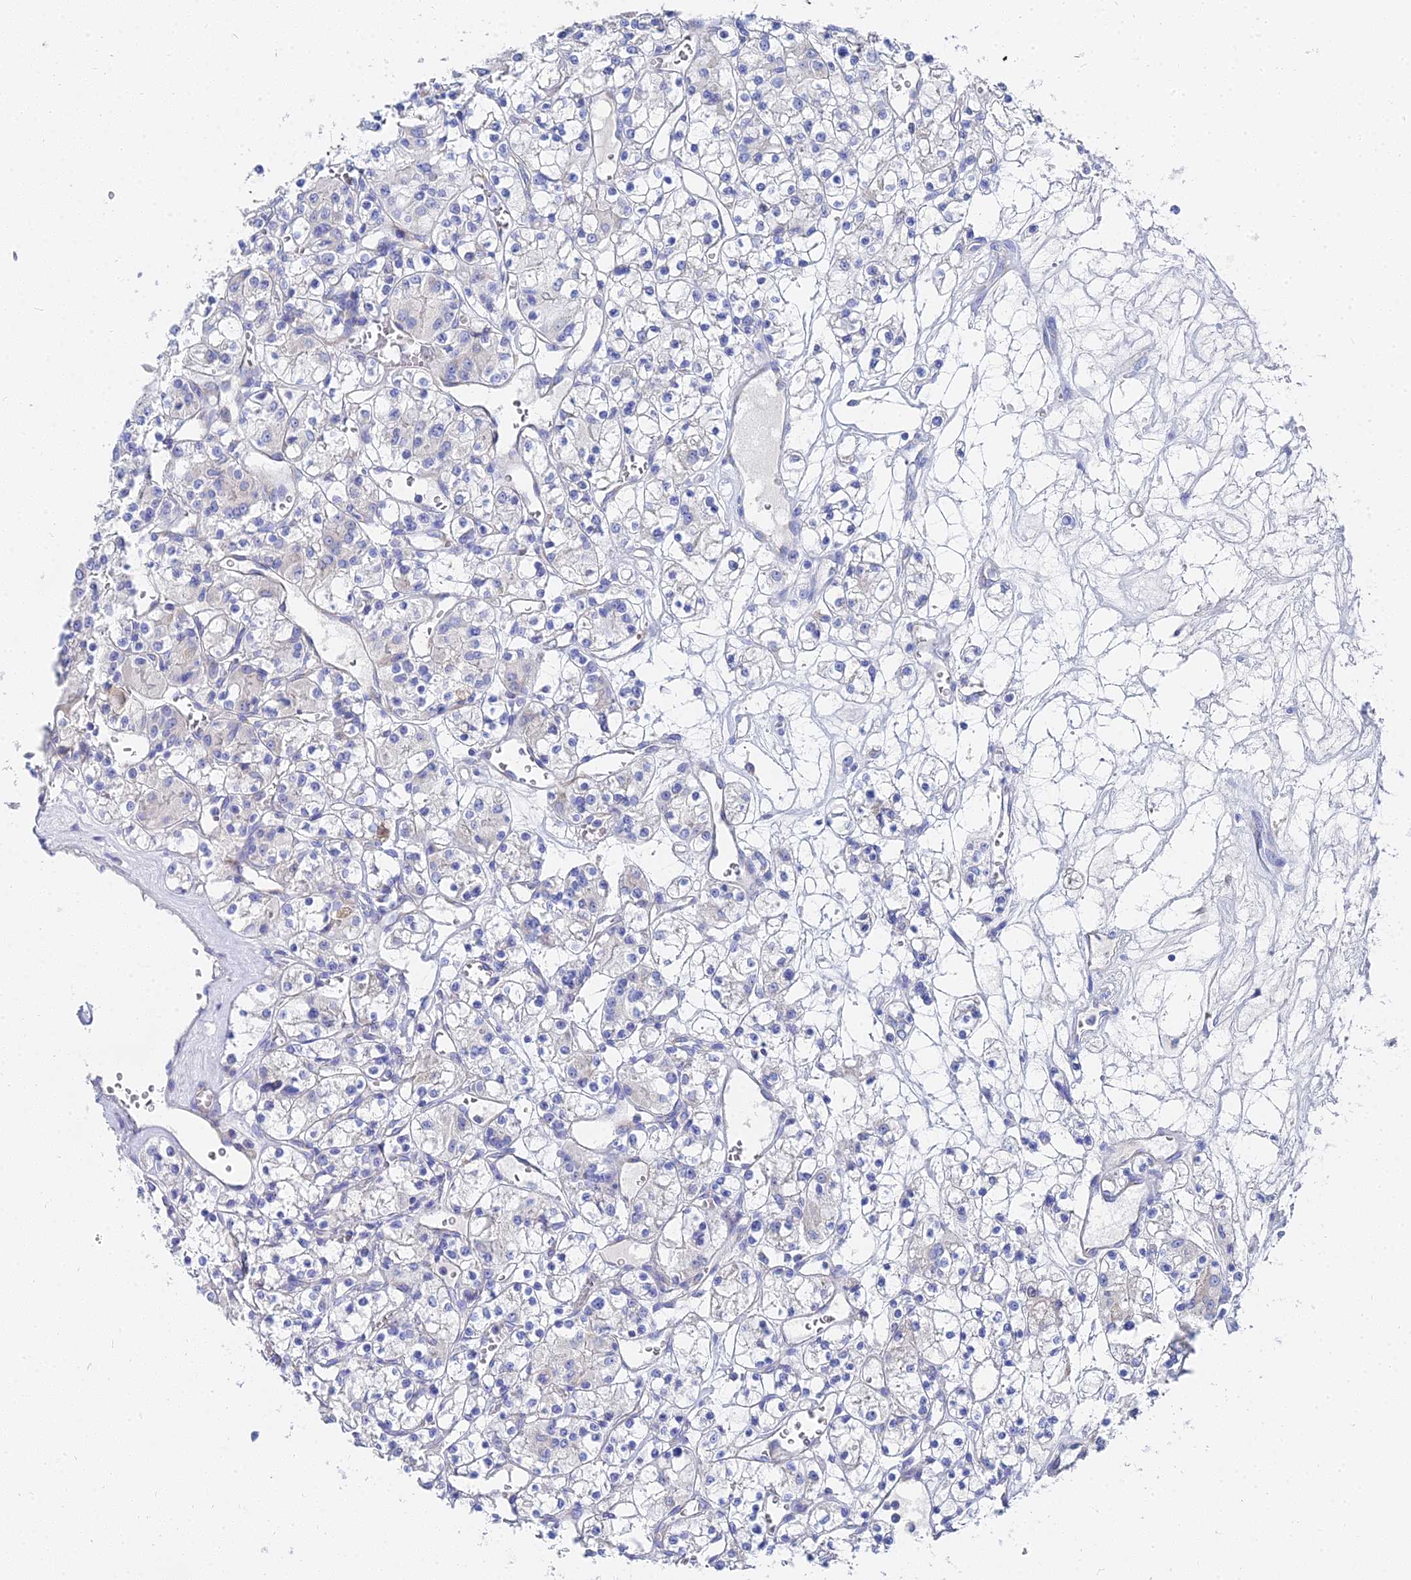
{"staining": {"intensity": "negative", "quantity": "none", "location": "none"}, "tissue": "renal cancer", "cell_type": "Tumor cells", "image_type": "cancer", "snomed": [{"axis": "morphology", "description": "Adenocarcinoma, NOS"}, {"axis": "topography", "description": "Kidney"}], "caption": "A photomicrograph of human renal adenocarcinoma is negative for staining in tumor cells.", "gene": "PTTG1", "patient": {"sex": "female", "age": 59}}